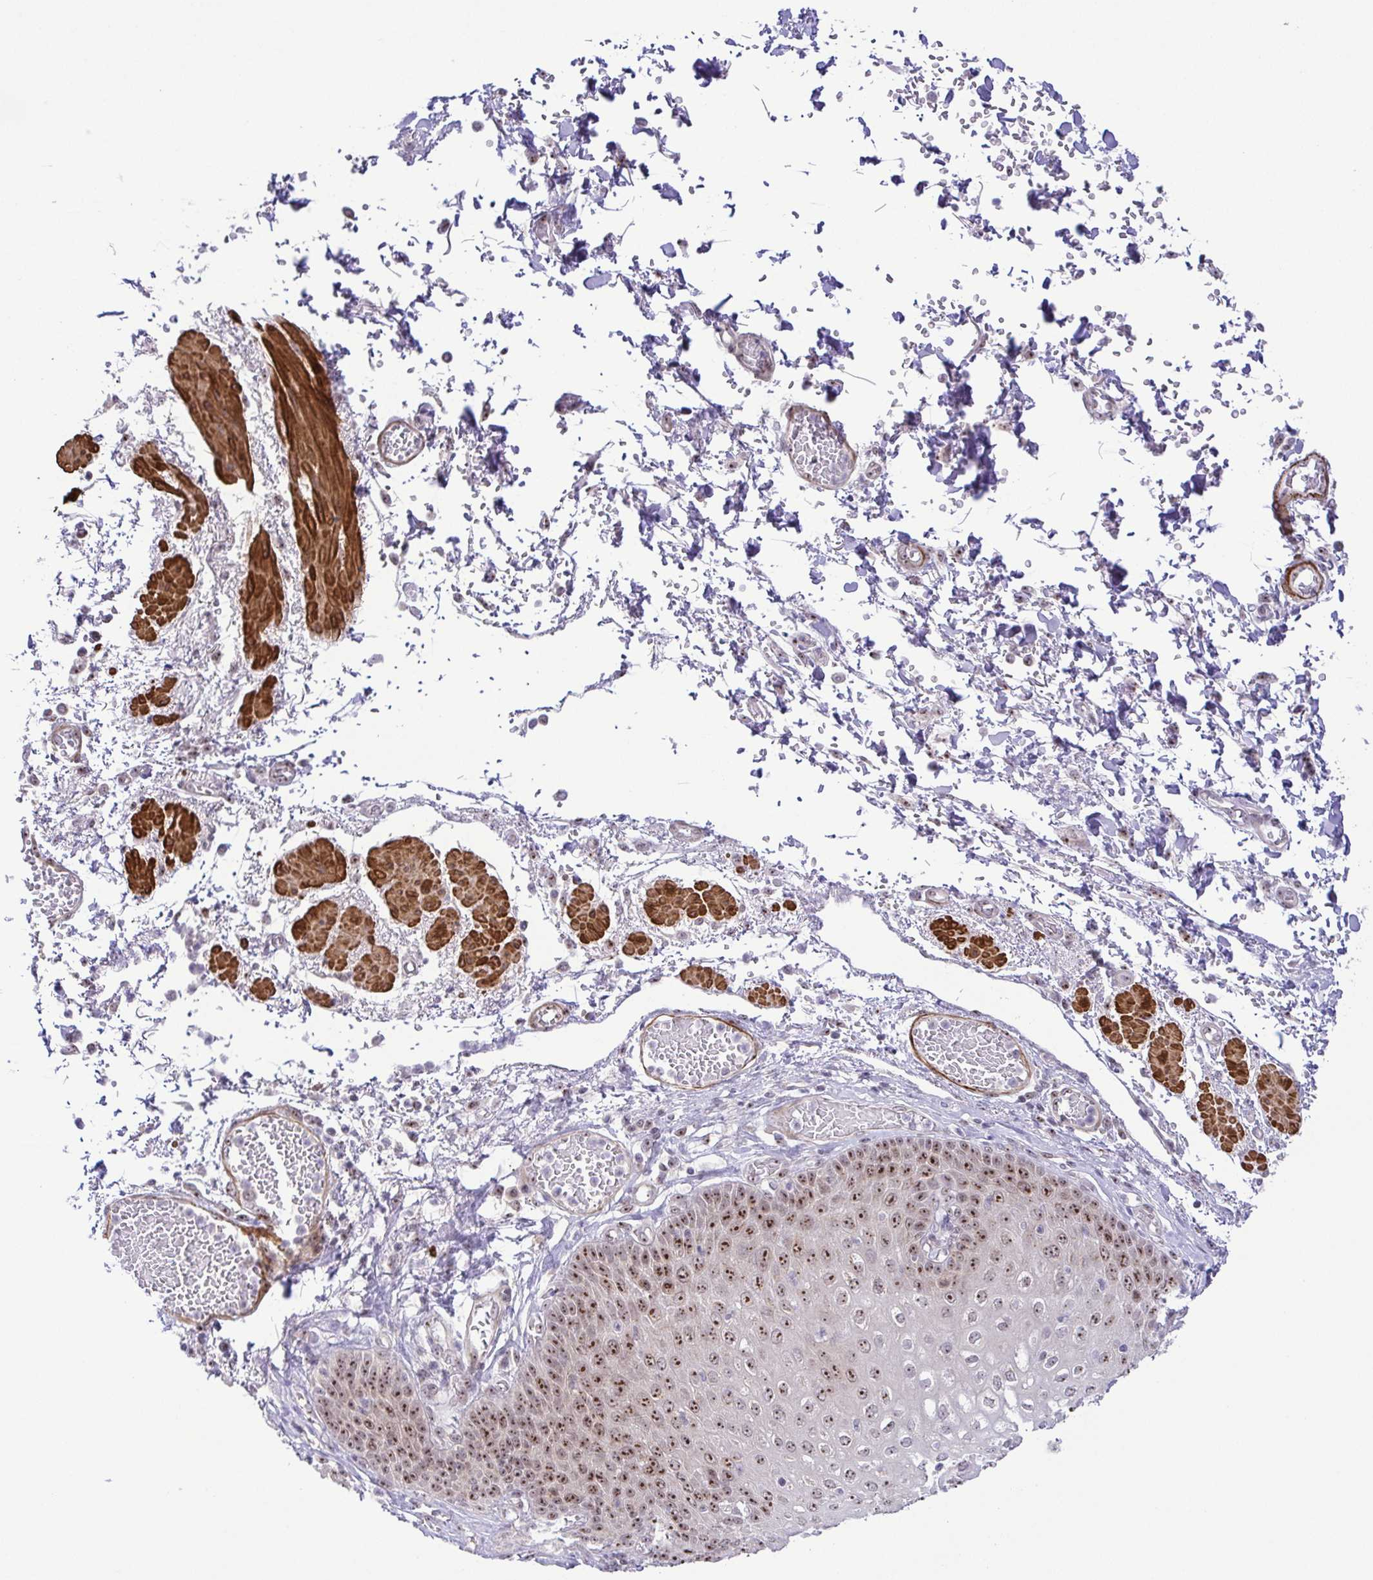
{"staining": {"intensity": "strong", "quantity": "25%-75%", "location": "nuclear"}, "tissue": "esophagus", "cell_type": "Squamous epithelial cells", "image_type": "normal", "snomed": [{"axis": "morphology", "description": "Normal tissue, NOS"}, {"axis": "morphology", "description": "Adenocarcinoma, NOS"}, {"axis": "topography", "description": "Esophagus"}], "caption": "Brown immunohistochemical staining in unremarkable esophagus exhibits strong nuclear expression in approximately 25%-75% of squamous epithelial cells. Immunohistochemistry (ihc) stains the protein of interest in brown and the nuclei are stained blue.", "gene": "RSL24D1", "patient": {"sex": "male", "age": 81}}